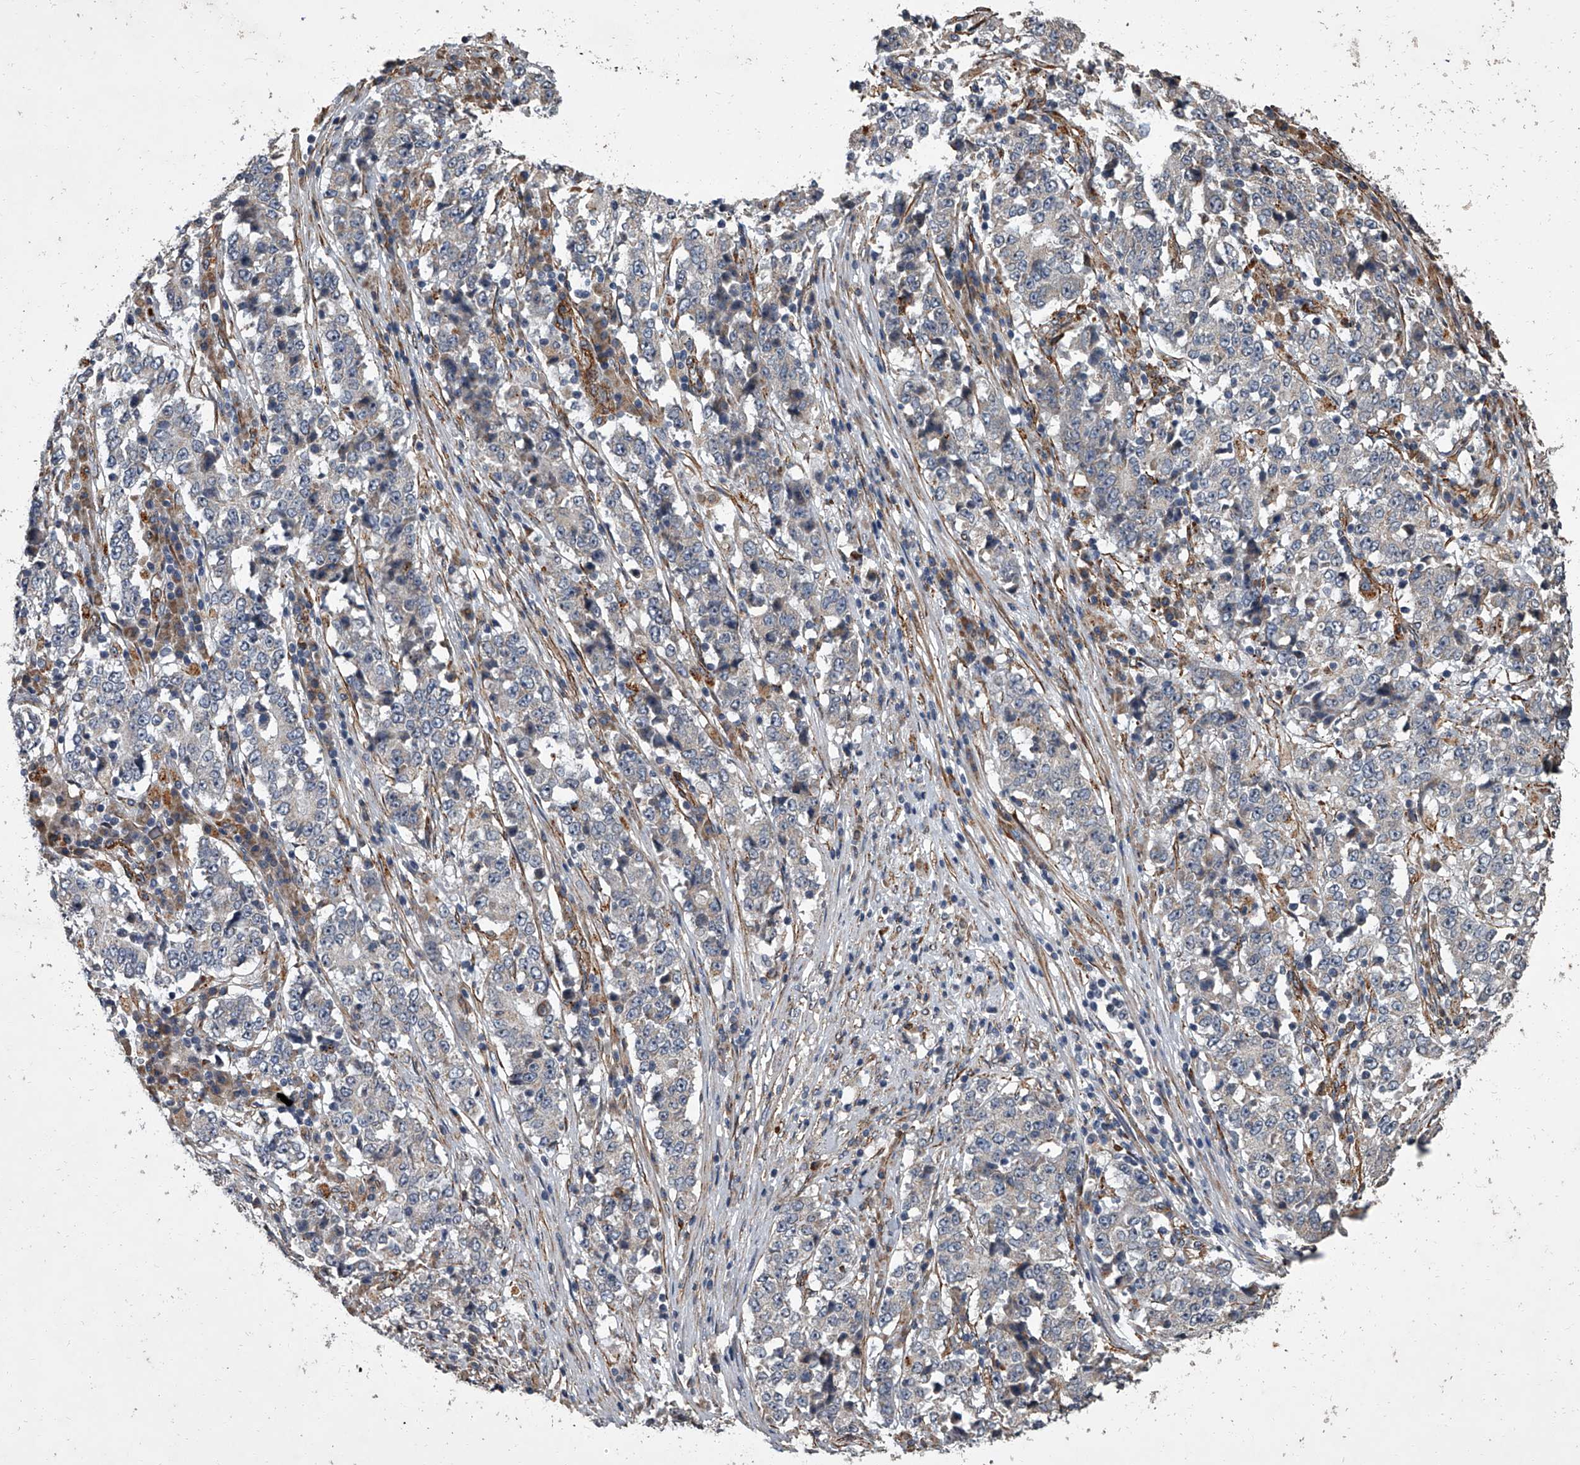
{"staining": {"intensity": "negative", "quantity": "none", "location": "none"}, "tissue": "stomach cancer", "cell_type": "Tumor cells", "image_type": "cancer", "snomed": [{"axis": "morphology", "description": "Adenocarcinoma, NOS"}, {"axis": "topography", "description": "Stomach"}], "caption": "Immunohistochemistry micrograph of human stomach cancer (adenocarcinoma) stained for a protein (brown), which displays no staining in tumor cells.", "gene": "SIRT4", "patient": {"sex": "male", "age": 59}}